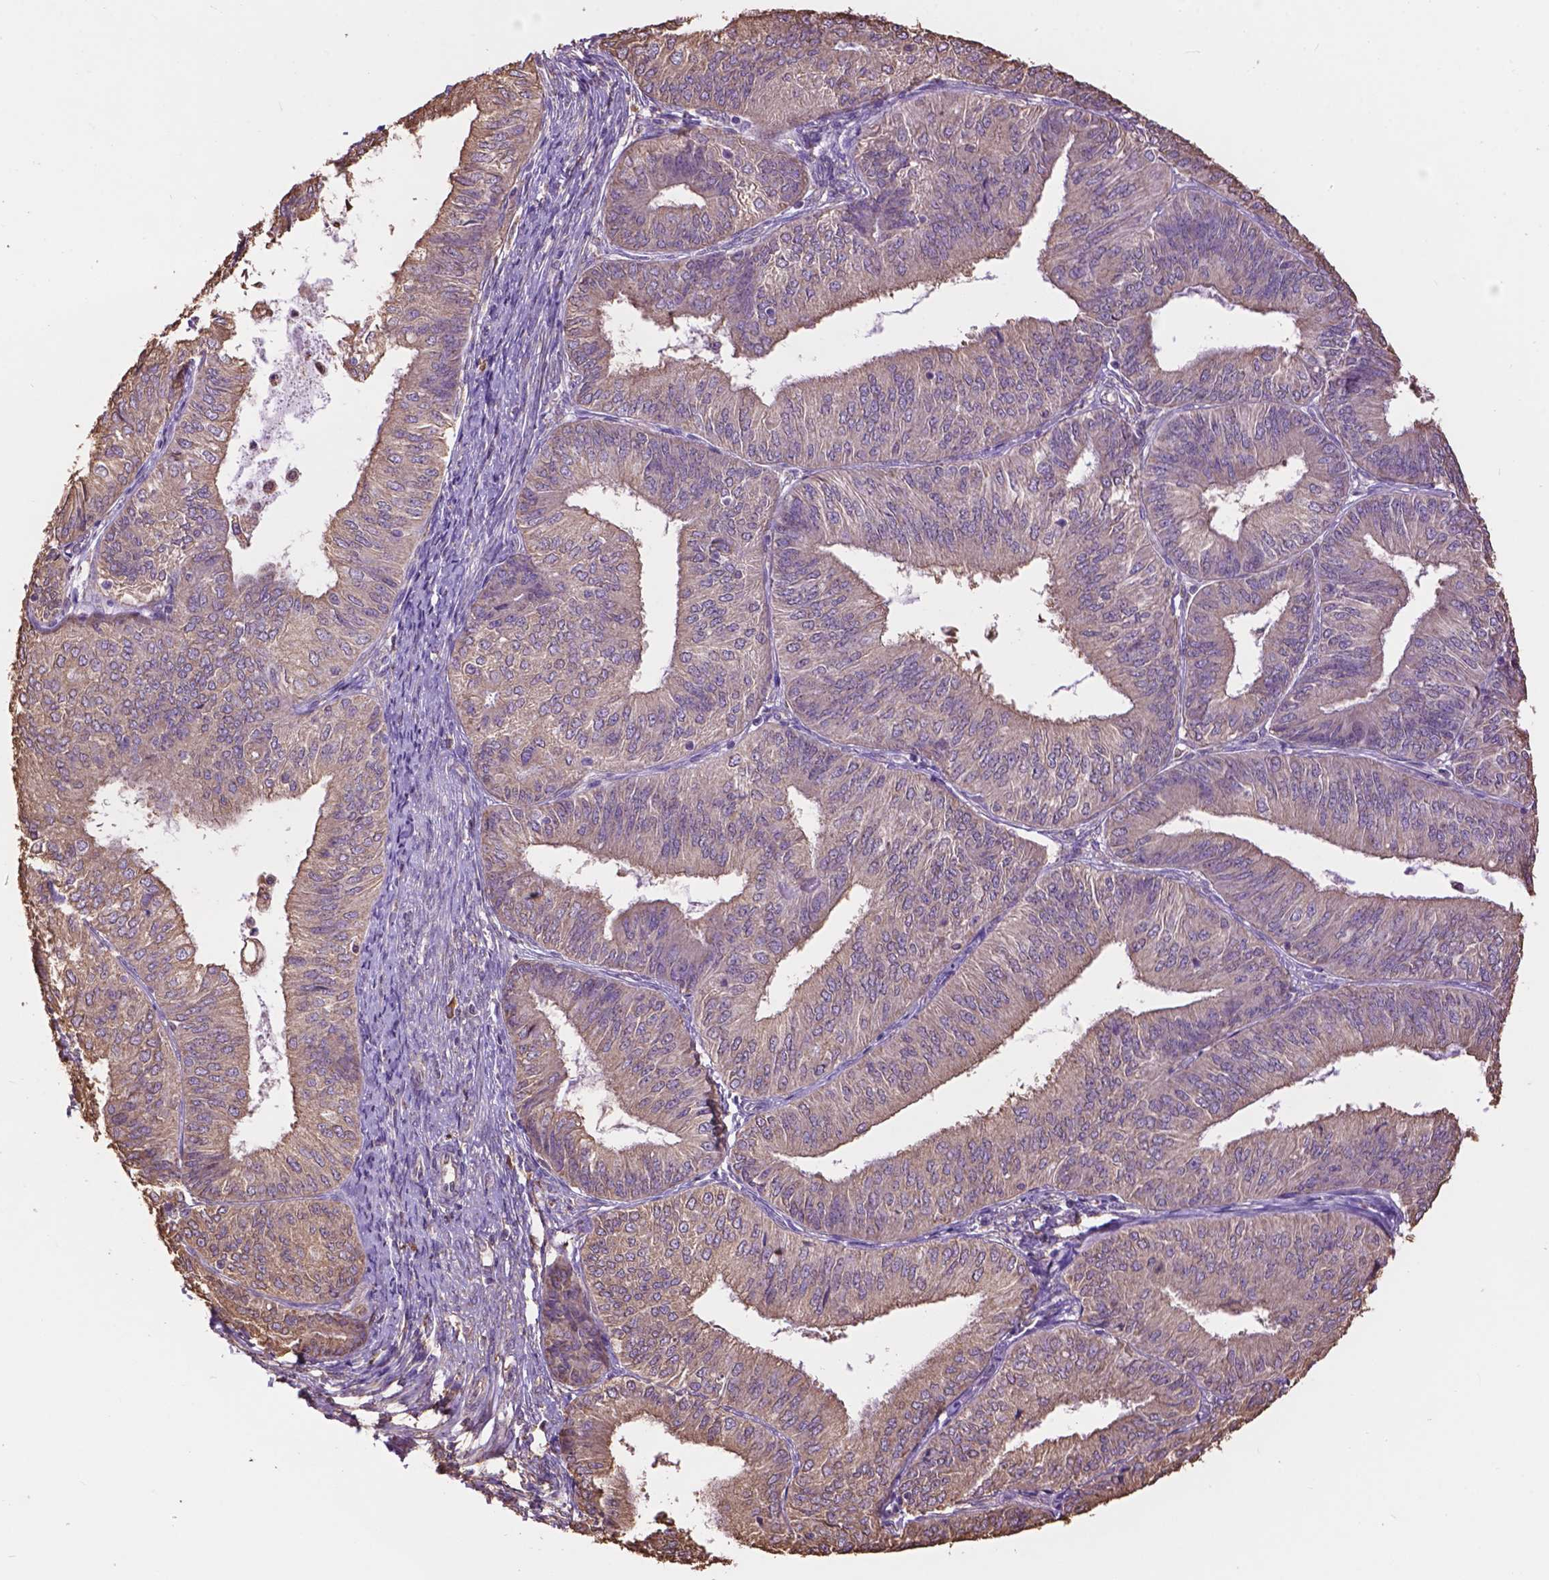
{"staining": {"intensity": "weak", "quantity": "<25%", "location": "cytoplasmic/membranous"}, "tissue": "endometrial cancer", "cell_type": "Tumor cells", "image_type": "cancer", "snomed": [{"axis": "morphology", "description": "Adenocarcinoma, NOS"}, {"axis": "topography", "description": "Endometrium"}], "caption": "High power microscopy micrograph of an IHC image of endometrial adenocarcinoma, revealing no significant expression in tumor cells.", "gene": "PPP2R5E", "patient": {"sex": "female", "age": 58}}